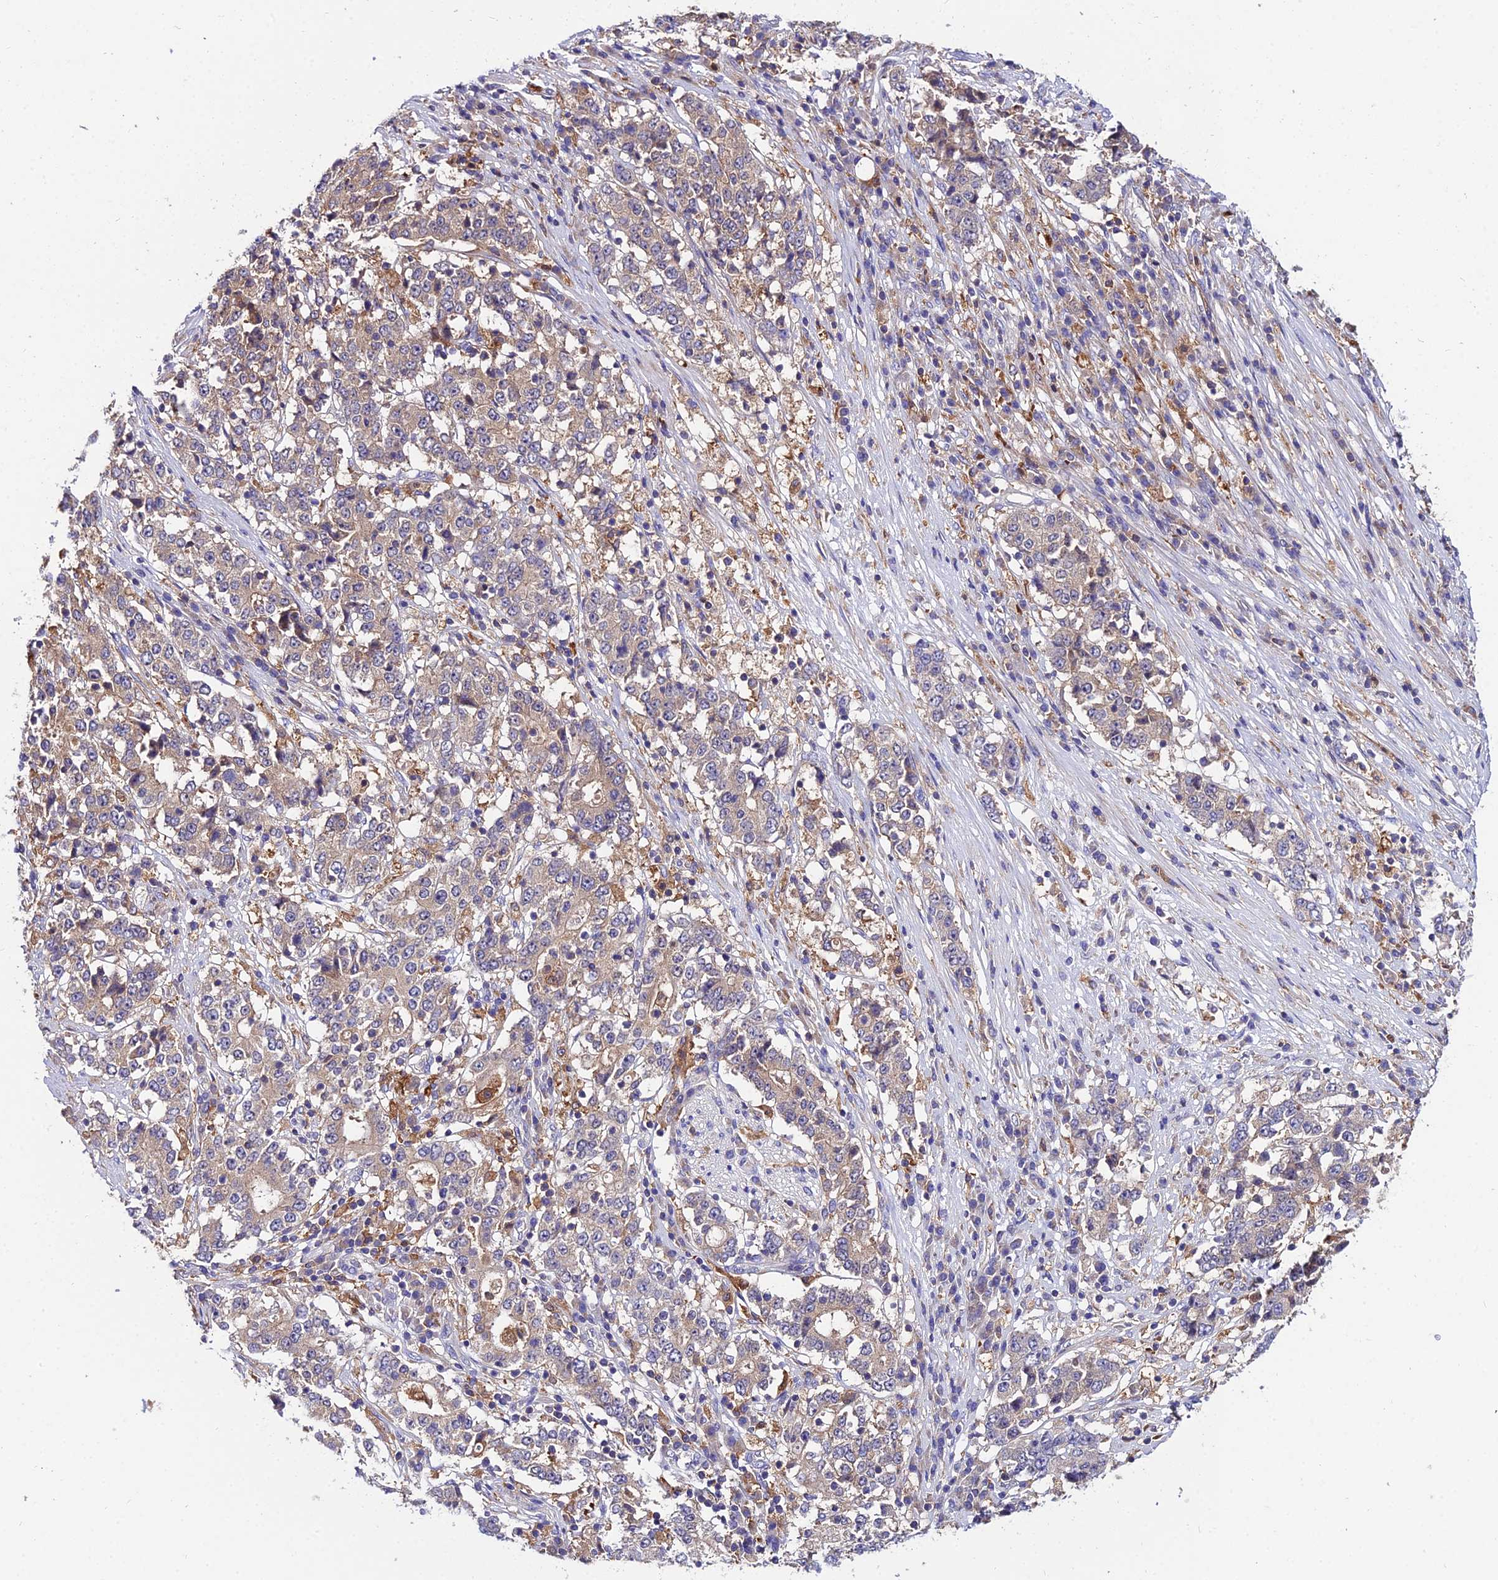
{"staining": {"intensity": "weak", "quantity": "25%-75%", "location": "cytoplasmic/membranous"}, "tissue": "stomach cancer", "cell_type": "Tumor cells", "image_type": "cancer", "snomed": [{"axis": "morphology", "description": "Adenocarcinoma, NOS"}, {"axis": "topography", "description": "Stomach"}], "caption": "A brown stain labels weak cytoplasmic/membranous staining of a protein in stomach cancer tumor cells. Immunohistochemistry (ihc) stains the protein of interest in brown and the nuclei are stained blue.", "gene": "C2orf69", "patient": {"sex": "male", "age": 59}}